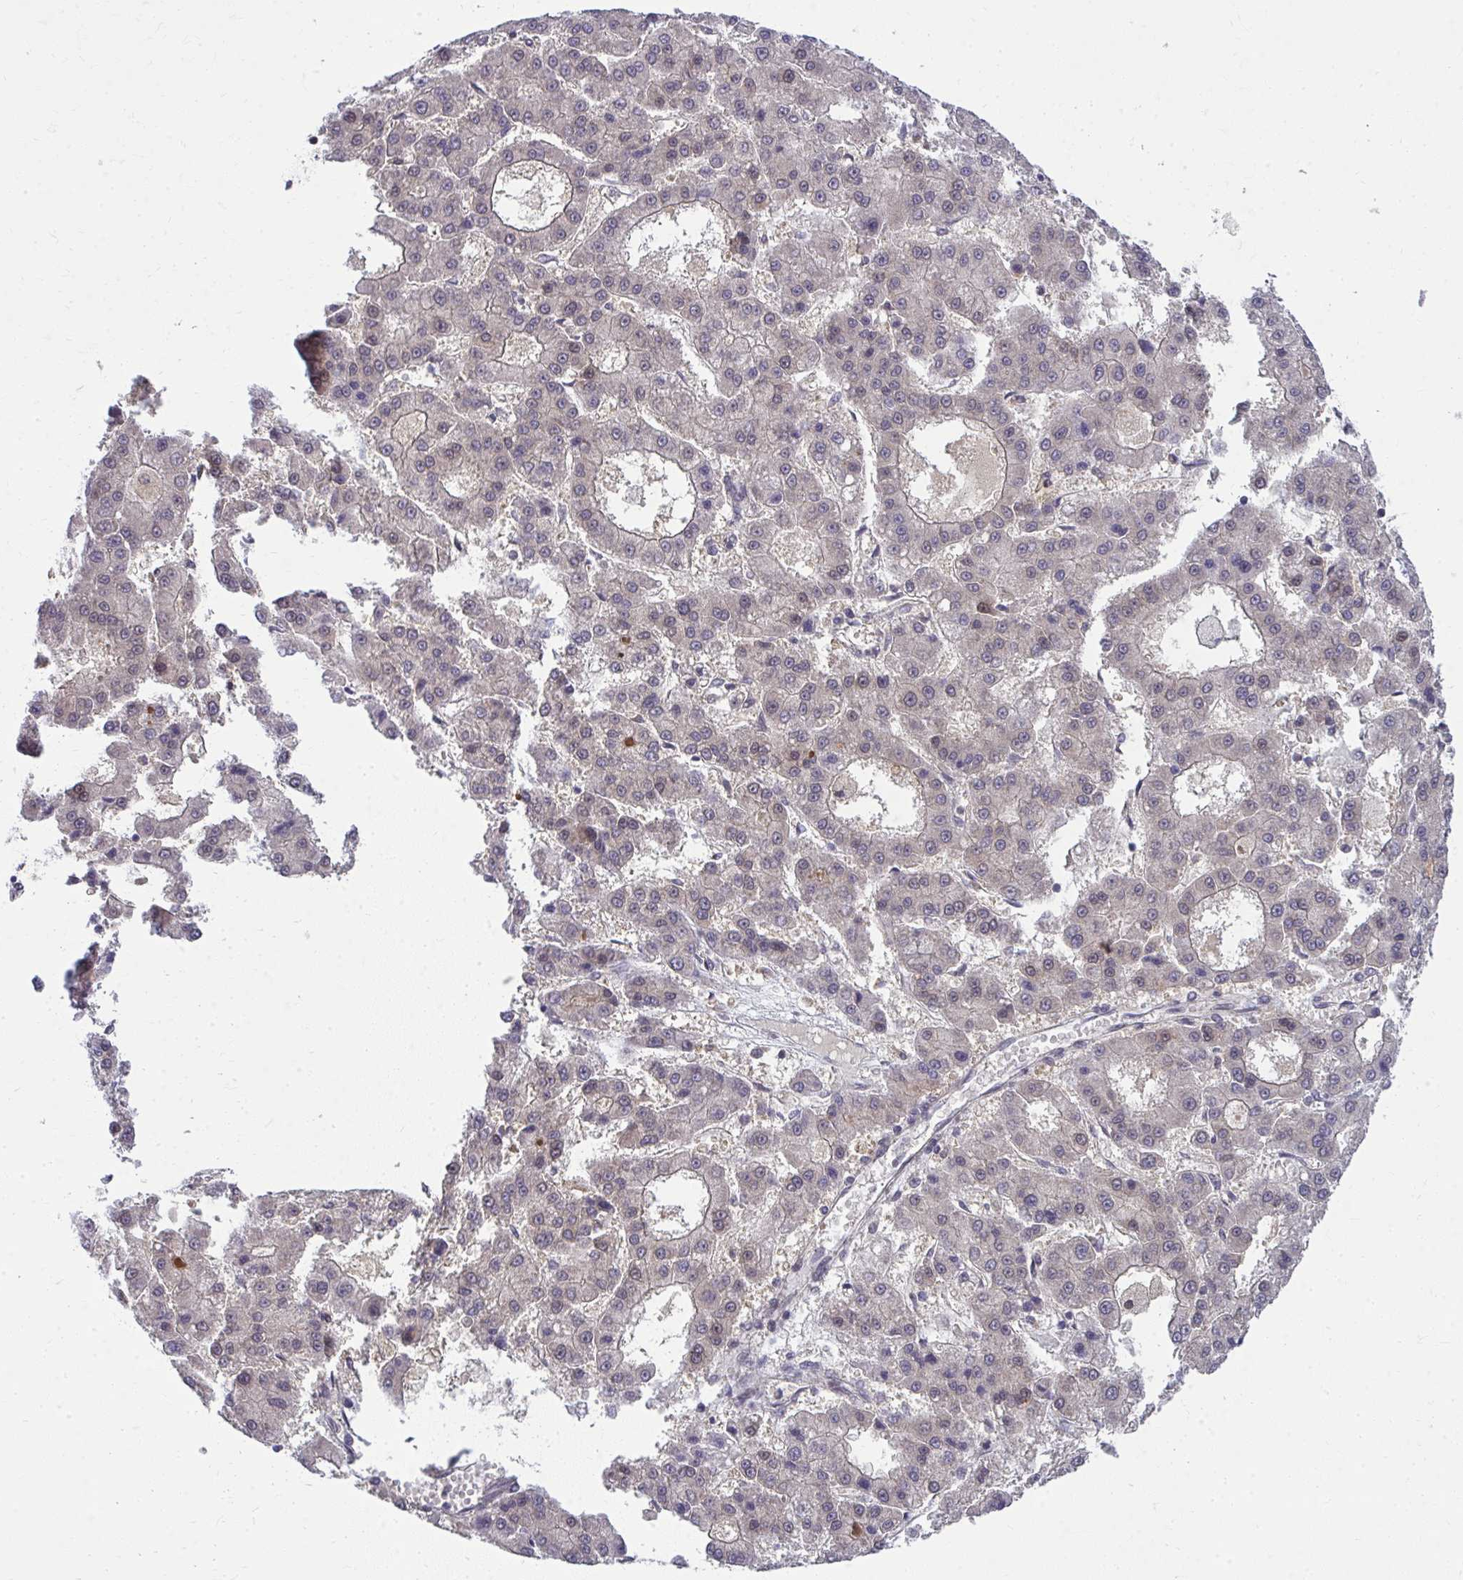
{"staining": {"intensity": "negative", "quantity": "none", "location": "none"}, "tissue": "liver cancer", "cell_type": "Tumor cells", "image_type": "cancer", "snomed": [{"axis": "morphology", "description": "Carcinoma, Hepatocellular, NOS"}, {"axis": "topography", "description": "Liver"}], "caption": "DAB immunohistochemical staining of human liver hepatocellular carcinoma exhibits no significant staining in tumor cells.", "gene": "HDHD2", "patient": {"sex": "male", "age": 70}}